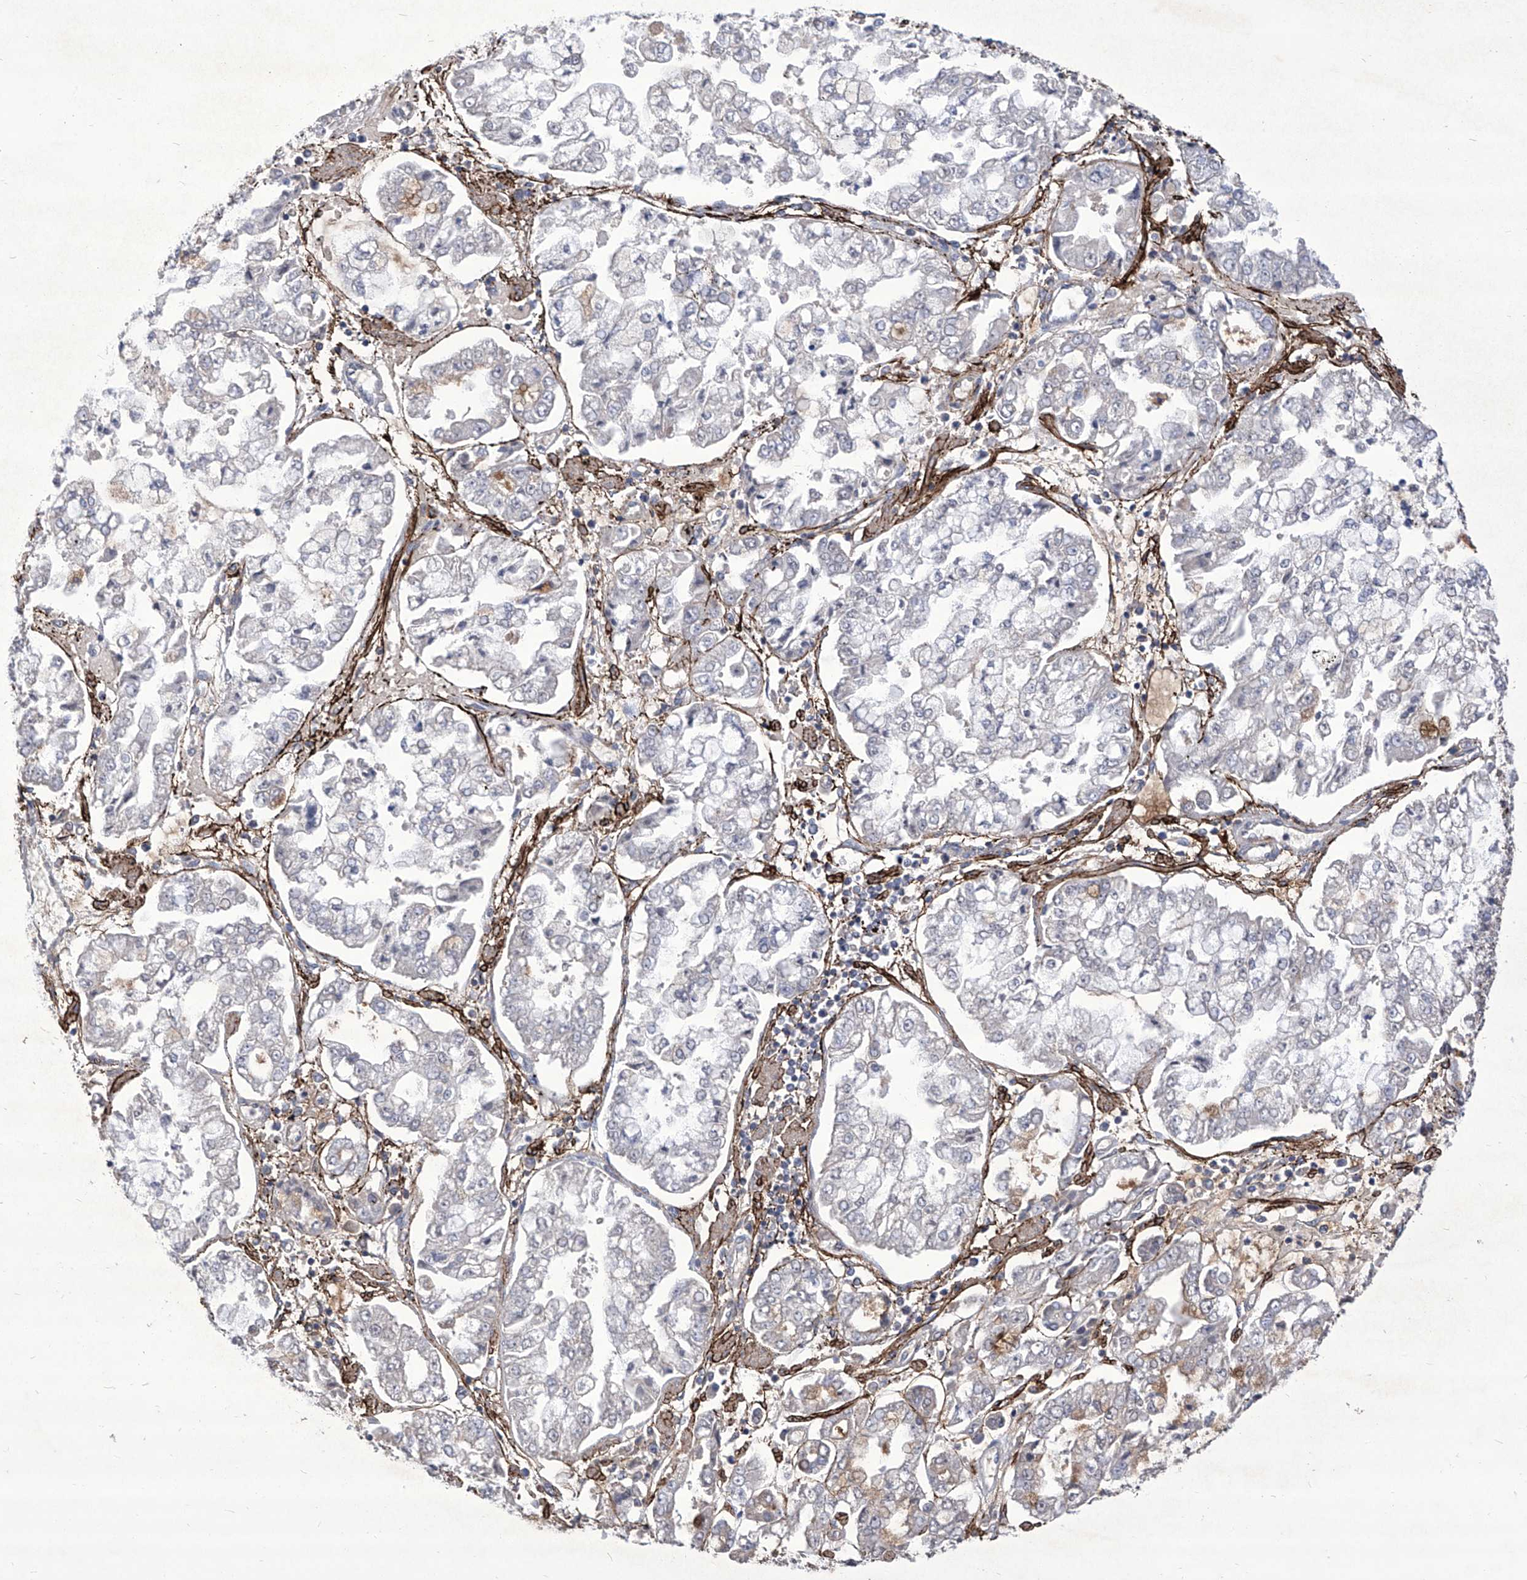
{"staining": {"intensity": "negative", "quantity": "none", "location": "none"}, "tissue": "stomach cancer", "cell_type": "Tumor cells", "image_type": "cancer", "snomed": [{"axis": "morphology", "description": "Adenocarcinoma, NOS"}, {"axis": "topography", "description": "Stomach"}], "caption": "IHC histopathology image of neoplastic tissue: adenocarcinoma (stomach) stained with DAB shows no significant protein expression in tumor cells.", "gene": "TXNIP", "patient": {"sex": "male", "age": 76}}